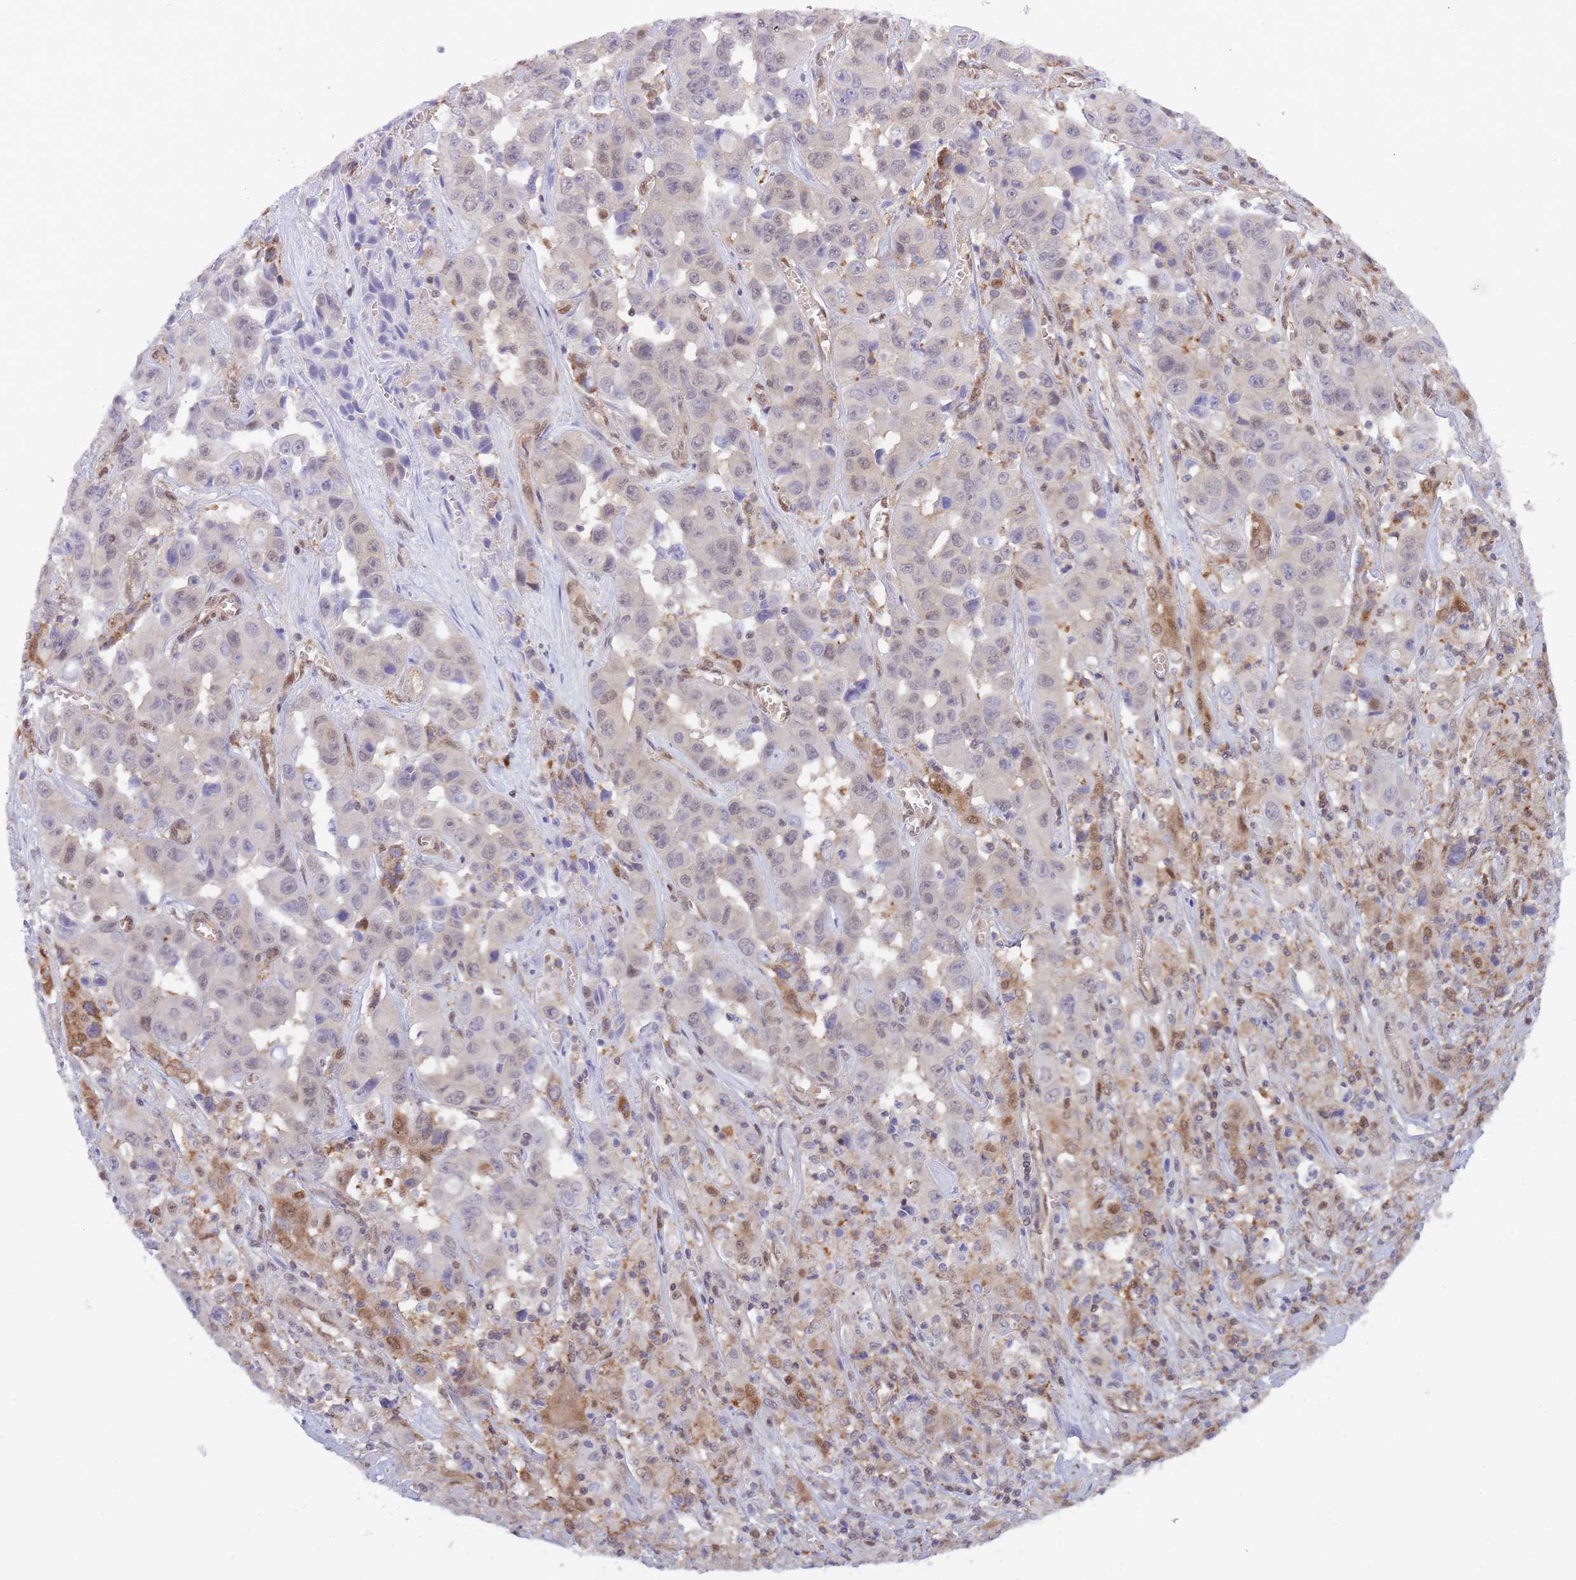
{"staining": {"intensity": "negative", "quantity": "none", "location": "none"}, "tissue": "liver cancer", "cell_type": "Tumor cells", "image_type": "cancer", "snomed": [{"axis": "morphology", "description": "Cholangiocarcinoma"}, {"axis": "topography", "description": "Liver"}], "caption": "Micrograph shows no protein staining in tumor cells of liver cancer (cholangiocarcinoma) tissue.", "gene": "NSFL1C", "patient": {"sex": "female", "age": 52}}